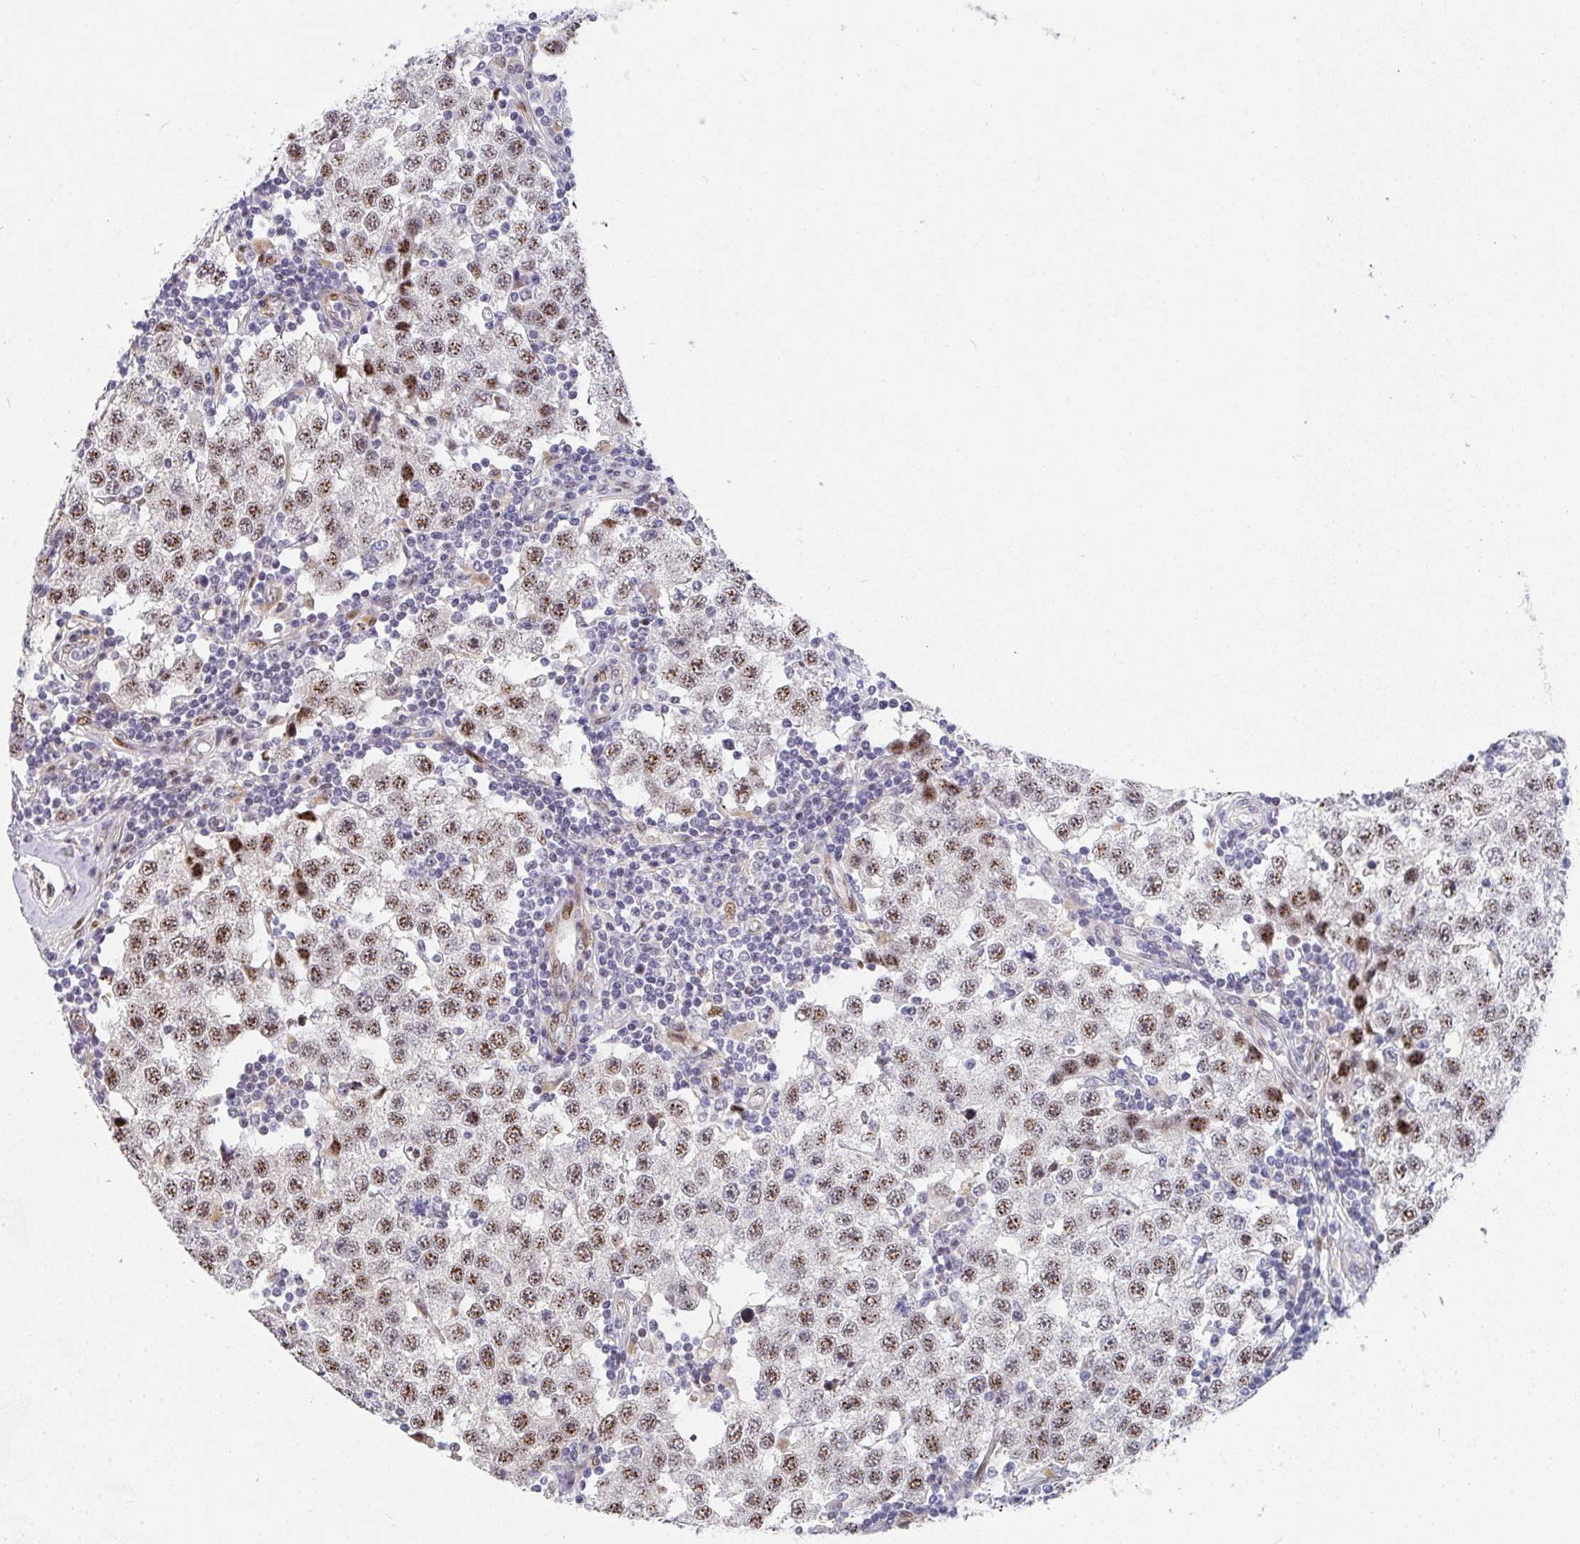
{"staining": {"intensity": "moderate", "quantity": ">75%", "location": "nuclear"}, "tissue": "testis cancer", "cell_type": "Tumor cells", "image_type": "cancer", "snomed": [{"axis": "morphology", "description": "Seminoma, NOS"}, {"axis": "topography", "description": "Testis"}], "caption": "This image displays seminoma (testis) stained with immunohistochemistry to label a protein in brown. The nuclear of tumor cells show moderate positivity for the protein. Nuclei are counter-stained blue.", "gene": "ZIC3", "patient": {"sex": "male", "age": 34}}